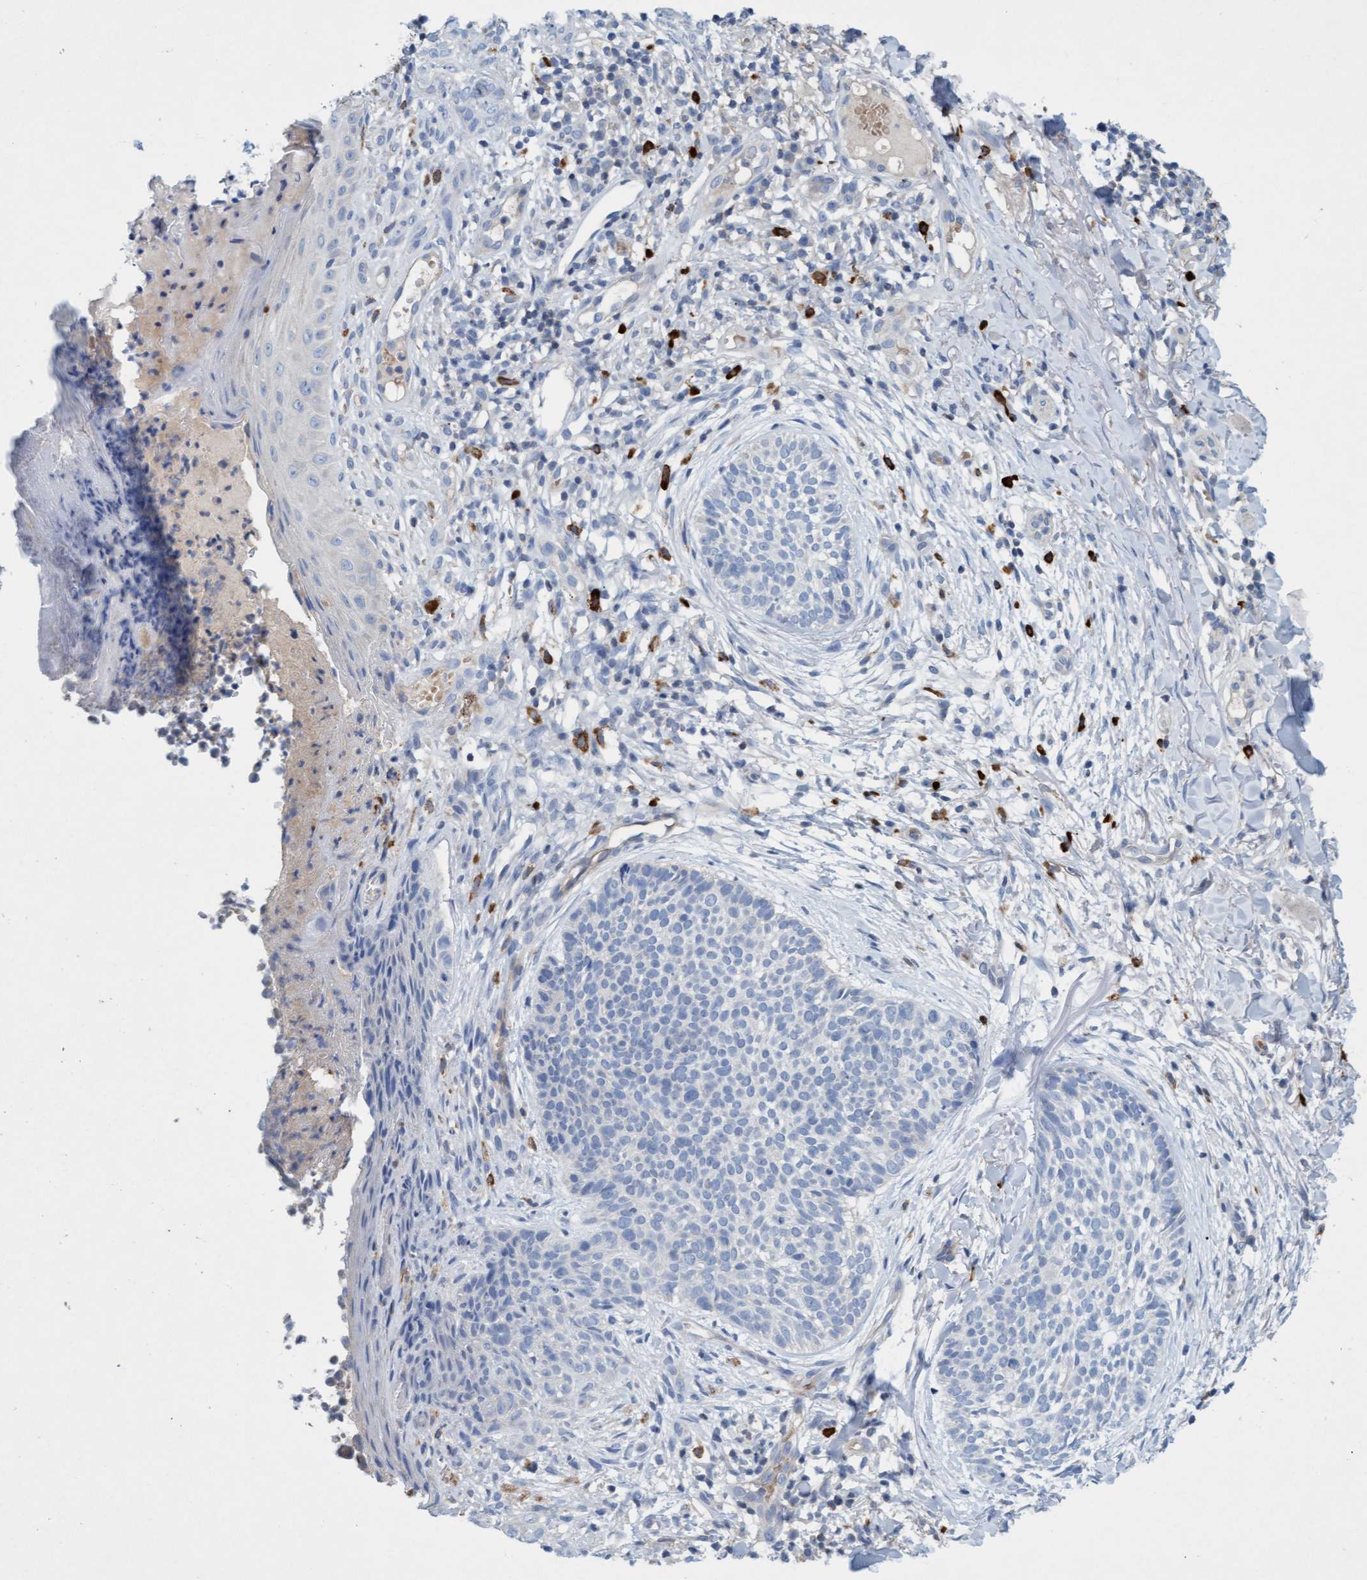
{"staining": {"intensity": "negative", "quantity": "none", "location": "none"}, "tissue": "skin cancer", "cell_type": "Tumor cells", "image_type": "cancer", "snomed": [{"axis": "morphology", "description": "Normal tissue, NOS"}, {"axis": "morphology", "description": "Basal cell carcinoma"}, {"axis": "topography", "description": "Skin"}], "caption": "Immunohistochemistry (IHC) image of human basal cell carcinoma (skin) stained for a protein (brown), which reveals no expression in tumor cells.", "gene": "SIGIRR", "patient": {"sex": "male", "age": 67}}